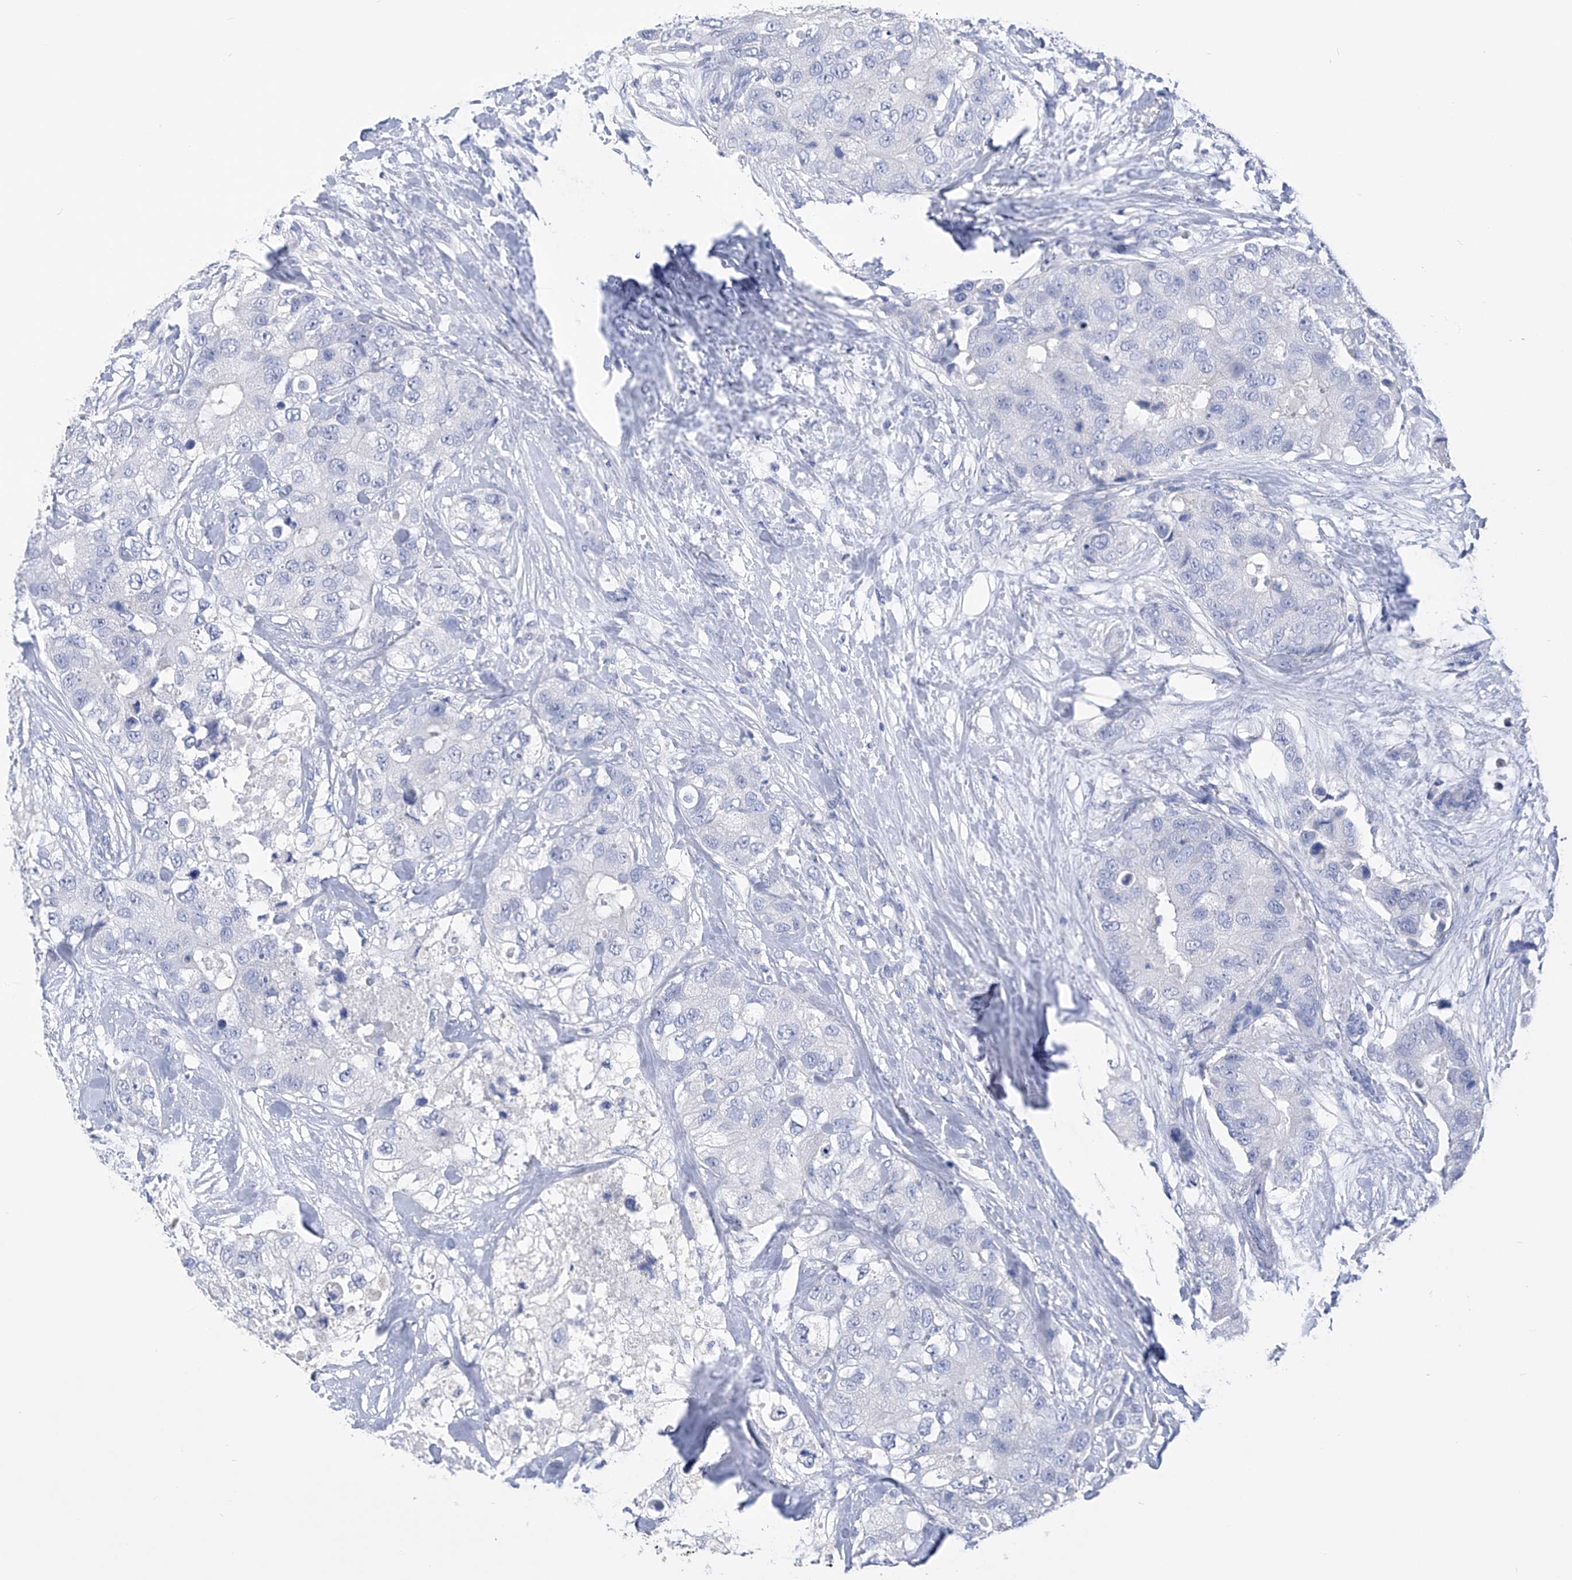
{"staining": {"intensity": "negative", "quantity": "none", "location": "none"}, "tissue": "breast cancer", "cell_type": "Tumor cells", "image_type": "cancer", "snomed": [{"axis": "morphology", "description": "Duct carcinoma"}, {"axis": "topography", "description": "Breast"}], "caption": "There is no significant staining in tumor cells of infiltrating ductal carcinoma (breast).", "gene": "ADRA1A", "patient": {"sex": "female", "age": 62}}